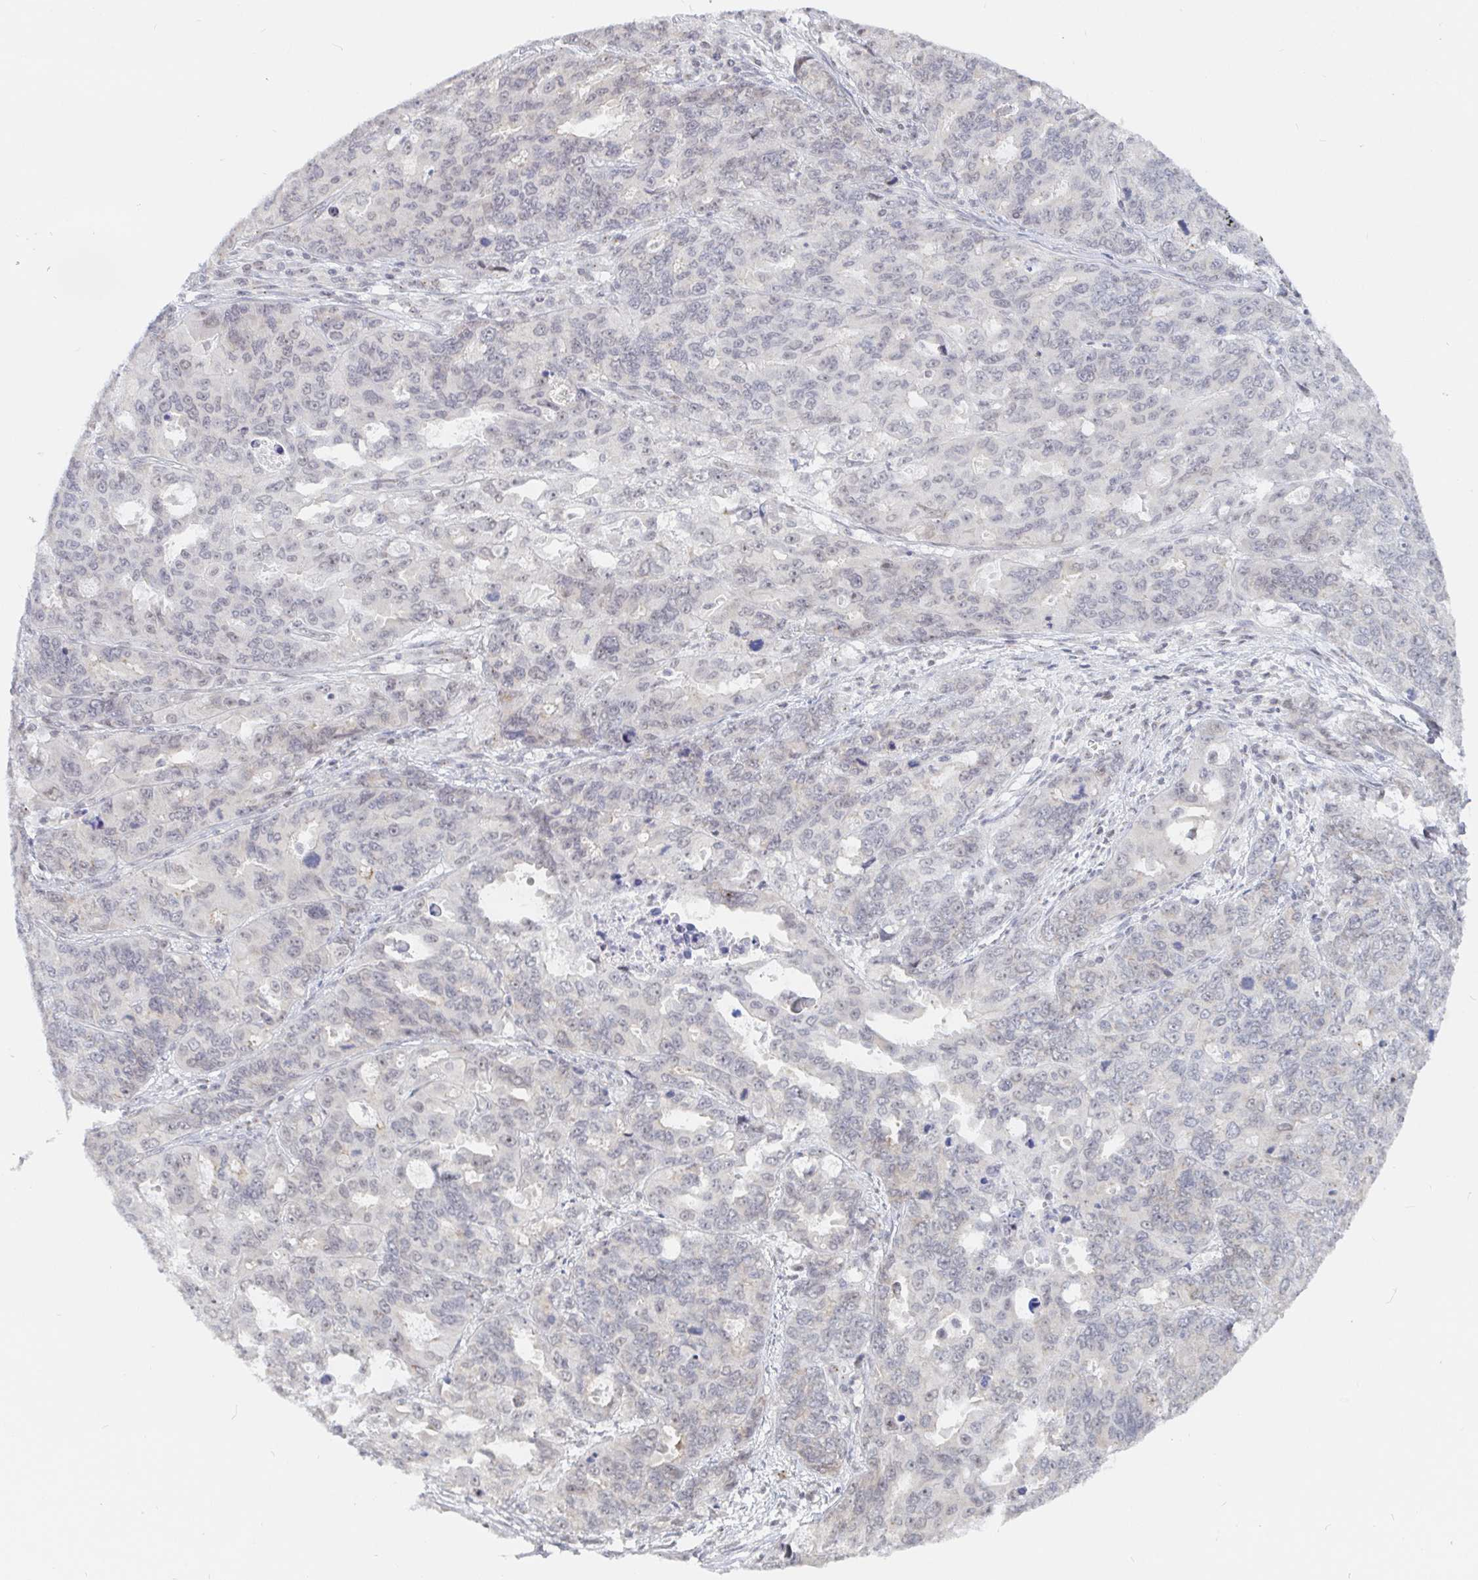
{"staining": {"intensity": "weak", "quantity": "<25%", "location": "nuclear"}, "tissue": "endometrial cancer", "cell_type": "Tumor cells", "image_type": "cancer", "snomed": [{"axis": "morphology", "description": "Adenocarcinoma, NOS"}, {"axis": "topography", "description": "Uterus"}], "caption": "Immunohistochemistry (IHC) photomicrograph of human endometrial cancer (adenocarcinoma) stained for a protein (brown), which shows no positivity in tumor cells.", "gene": "CHD2", "patient": {"sex": "female", "age": 79}}